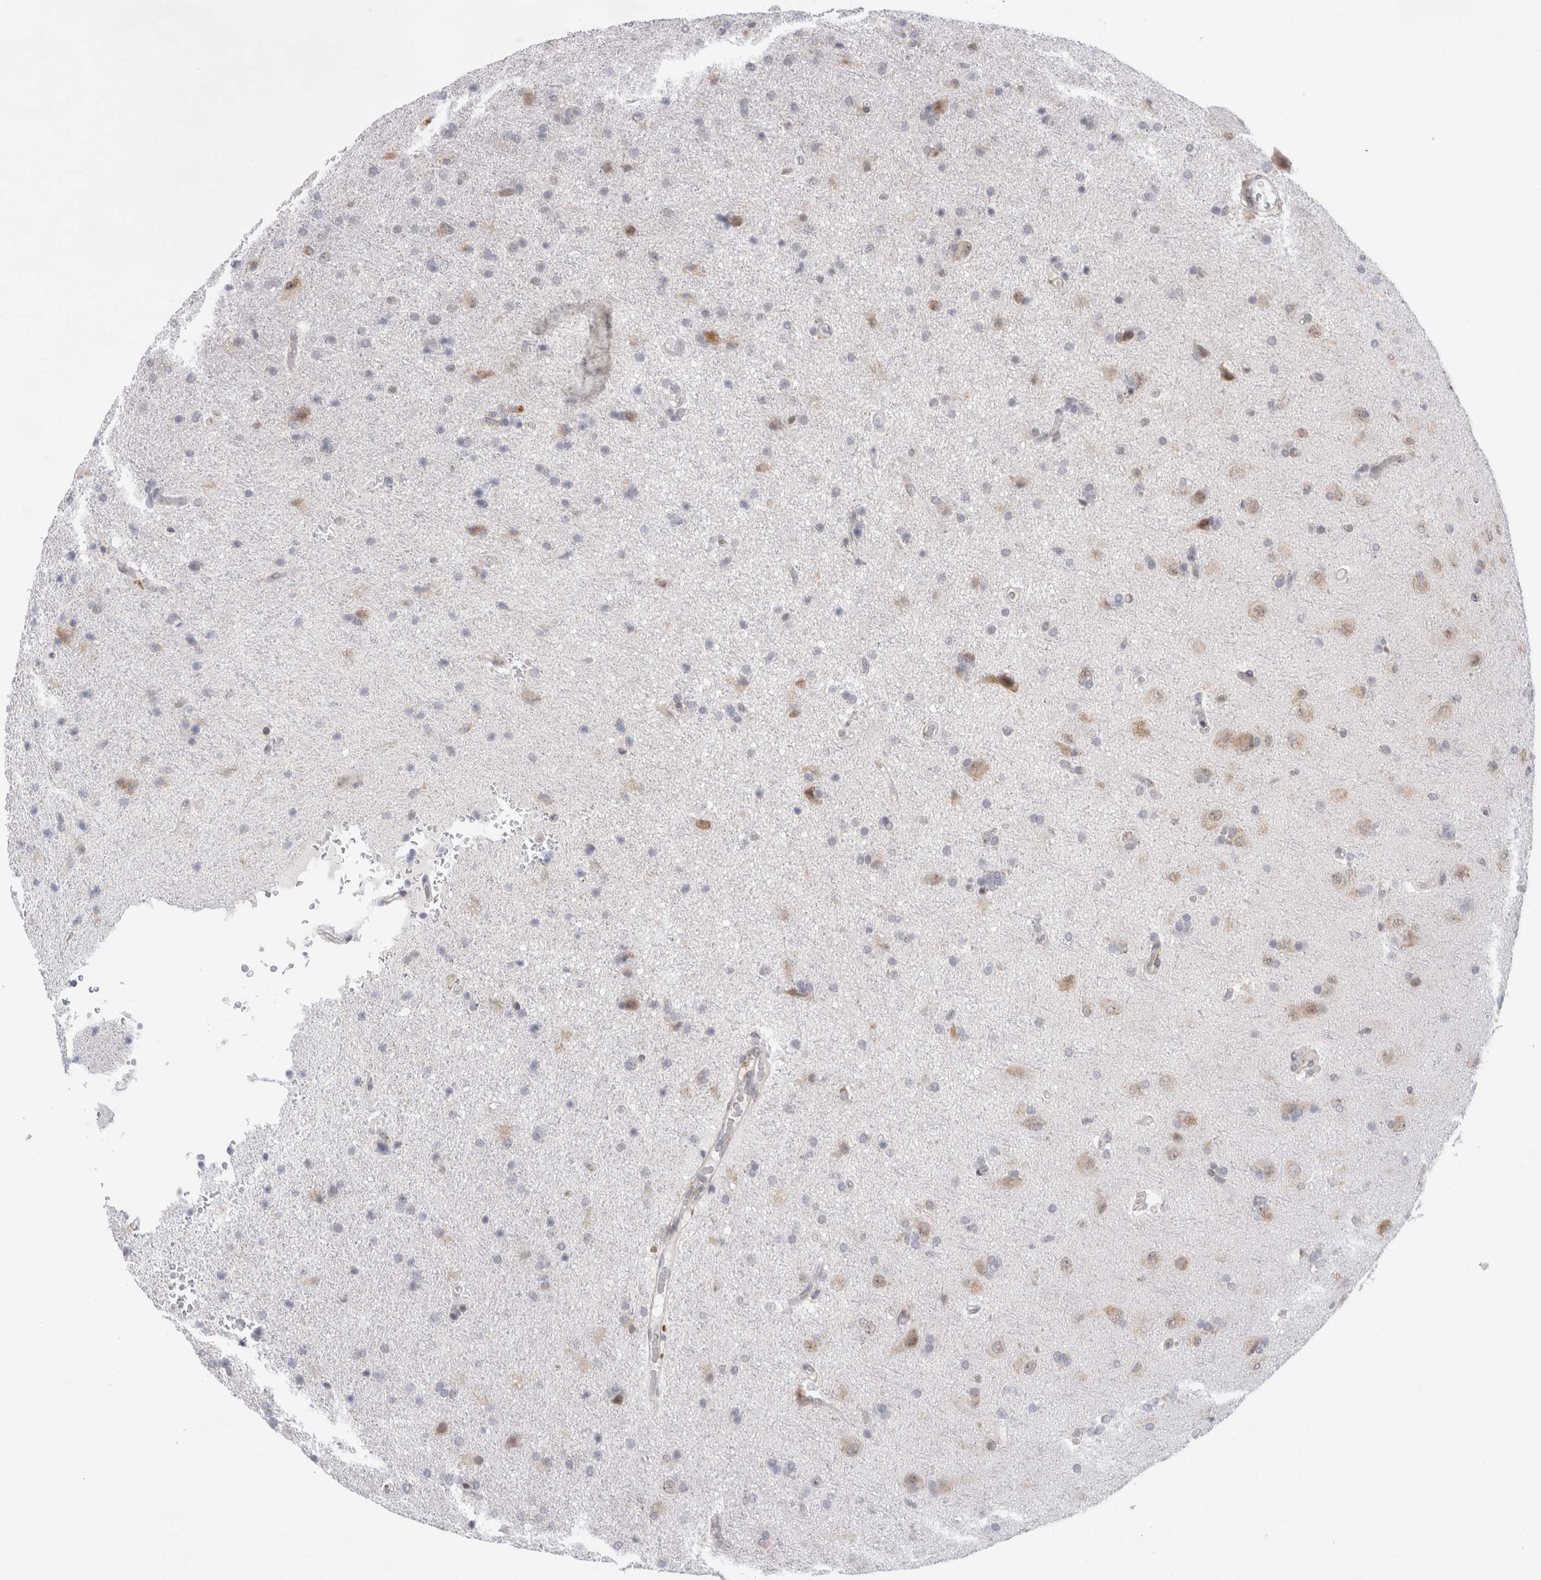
{"staining": {"intensity": "weak", "quantity": "<25%", "location": "cytoplasmic/membranous,nuclear"}, "tissue": "glioma", "cell_type": "Tumor cells", "image_type": "cancer", "snomed": [{"axis": "morphology", "description": "Glioma, malignant, High grade"}, {"axis": "topography", "description": "Brain"}], "caption": "High power microscopy histopathology image of an immunohistochemistry (IHC) histopathology image of malignant glioma (high-grade), revealing no significant positivity in tumor cells.", "gene": "TRMT1L", "patient": {"sex": "male", "age": 72}}